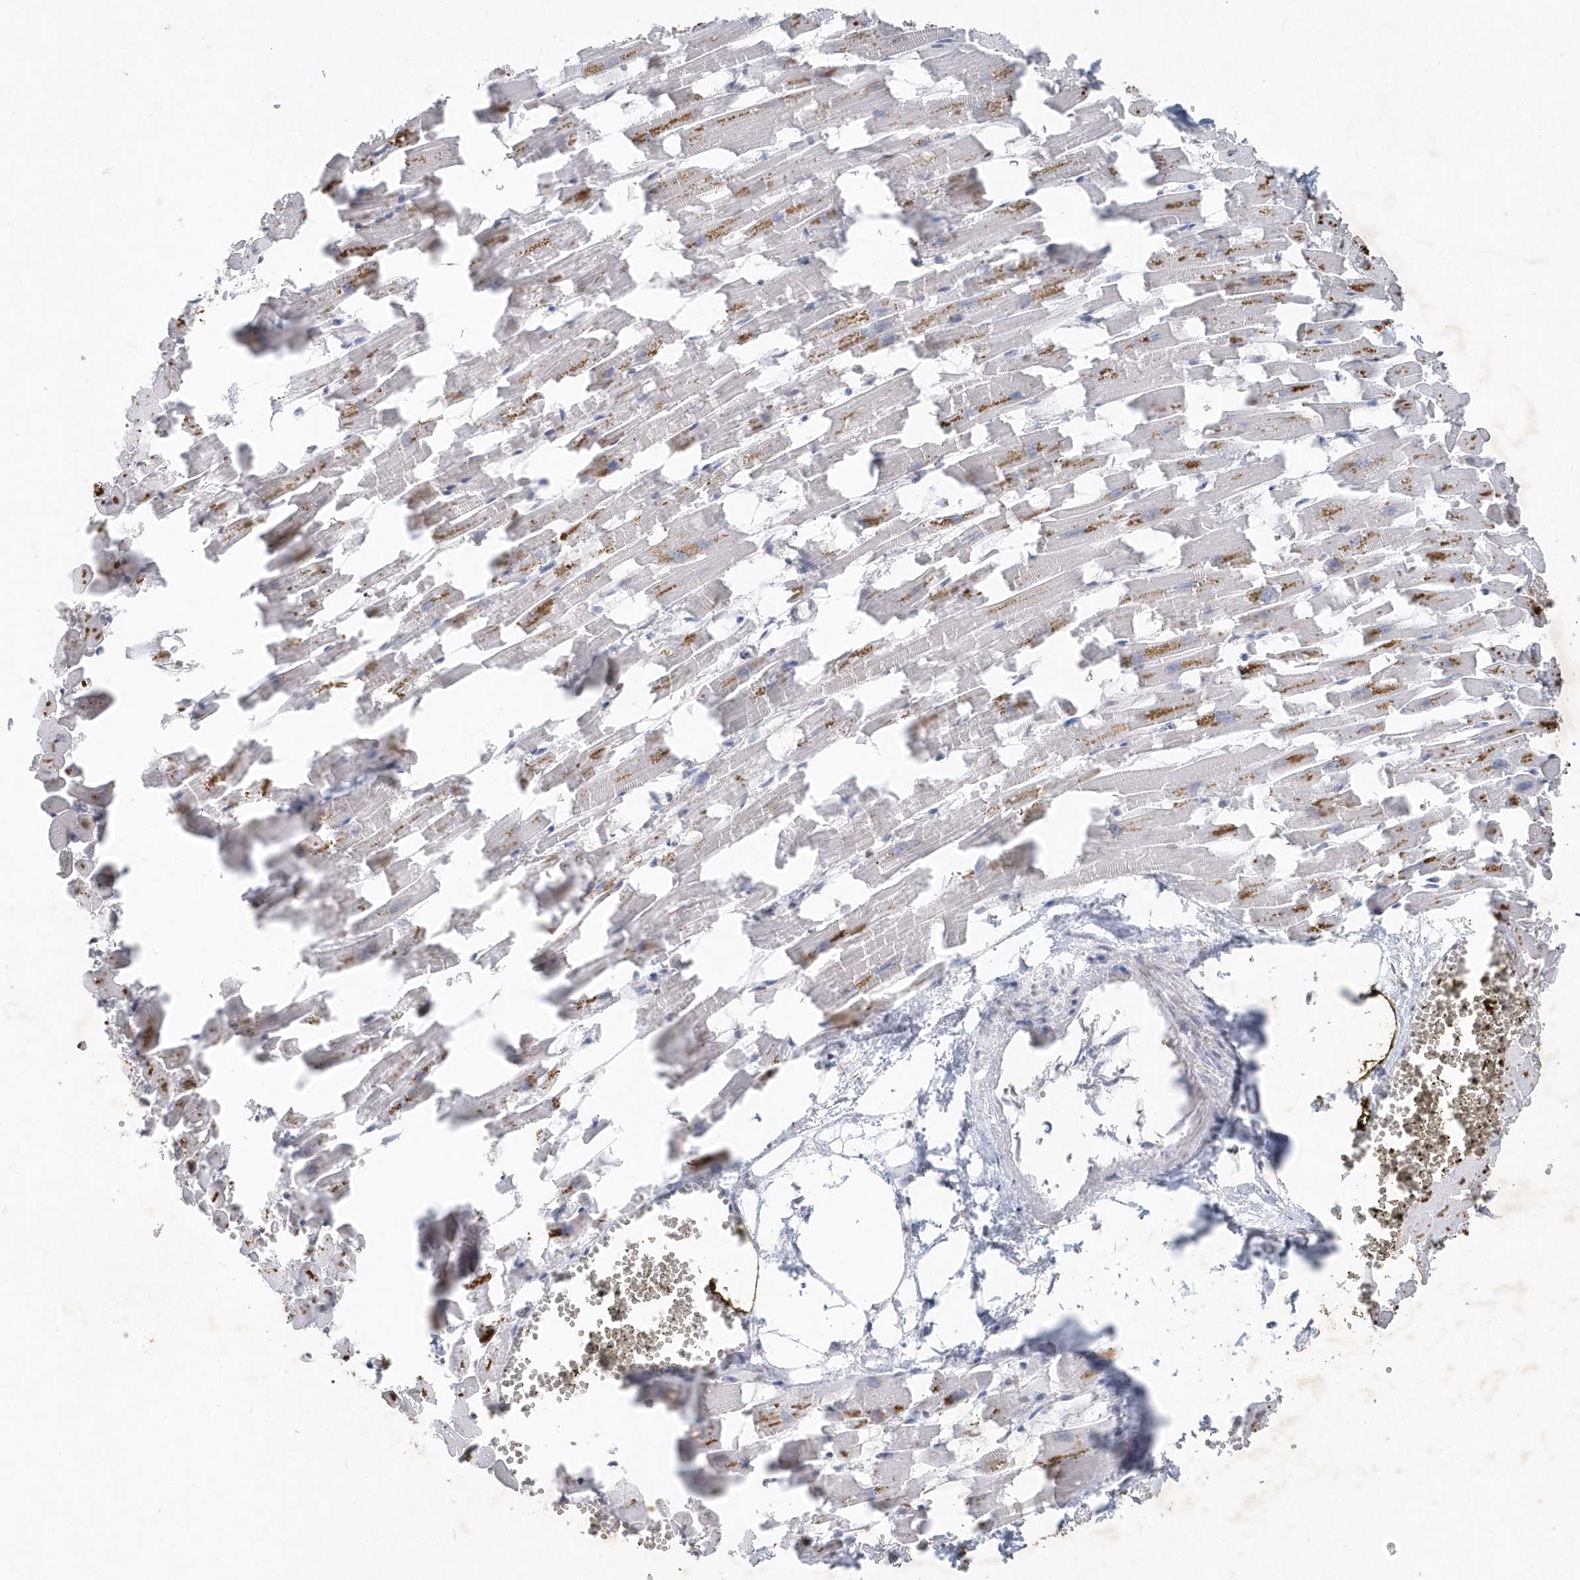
{"staining": {"intensity": "moderate", "quantity": "<25%", "location": "cytoplasmic/membranous"}, "tissue": "heart muscle", "cell_type": "Cardiomyocytes", "image_type": "normal", "snomed": [{"axis": "morphology", "description": "Normal tissue, NOS"}, {"axis": "topography", "description": "Heart"}], "caption": "An image of human heart muscle stained for a protein reveals moderate cytoplasmic/membranous brown staining in cardiomyocytes.", "gene": "PDCD1", "patient": {"sex": "female", "age": 64}}